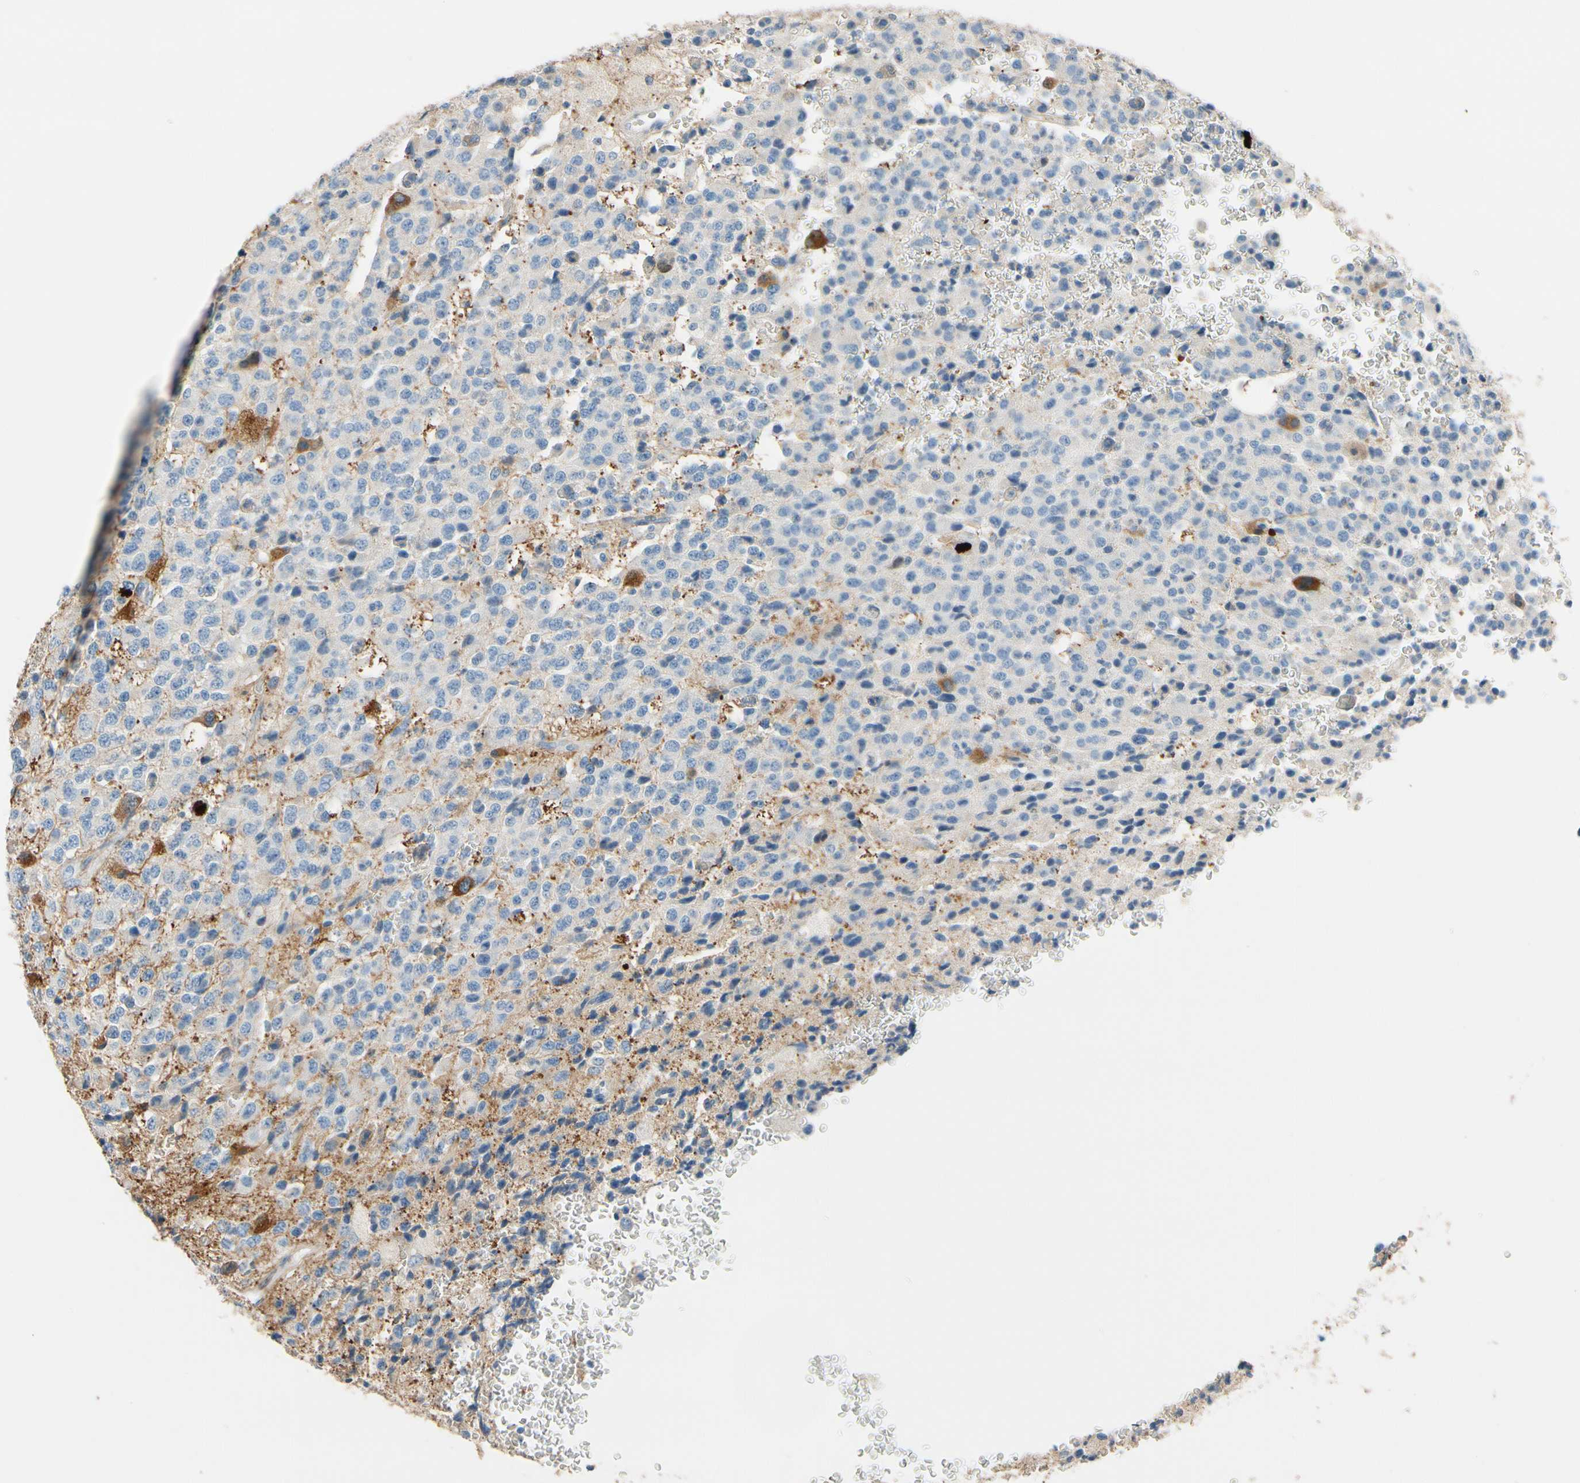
{"staining": {"intensity": "moderate", "quantity": "<25%", "location": "cytoplasmic/membranous"}, "tissue": "glioma", "cell_type": "Tumor cells", "image_type": "cancer", "snomed": [{"axis": "morphology", "description": "Glioma, malignant, High grade"}, {"axis": "topography", "description": "pancreas cauda"}], "caption": "High-grade glioma (malignant) tissue shows moderate cytoplasmic/membranous staining in about <25% of tumor cells", "gene": "CKAP2", "patient": {"sex": "male", "age": 60}}